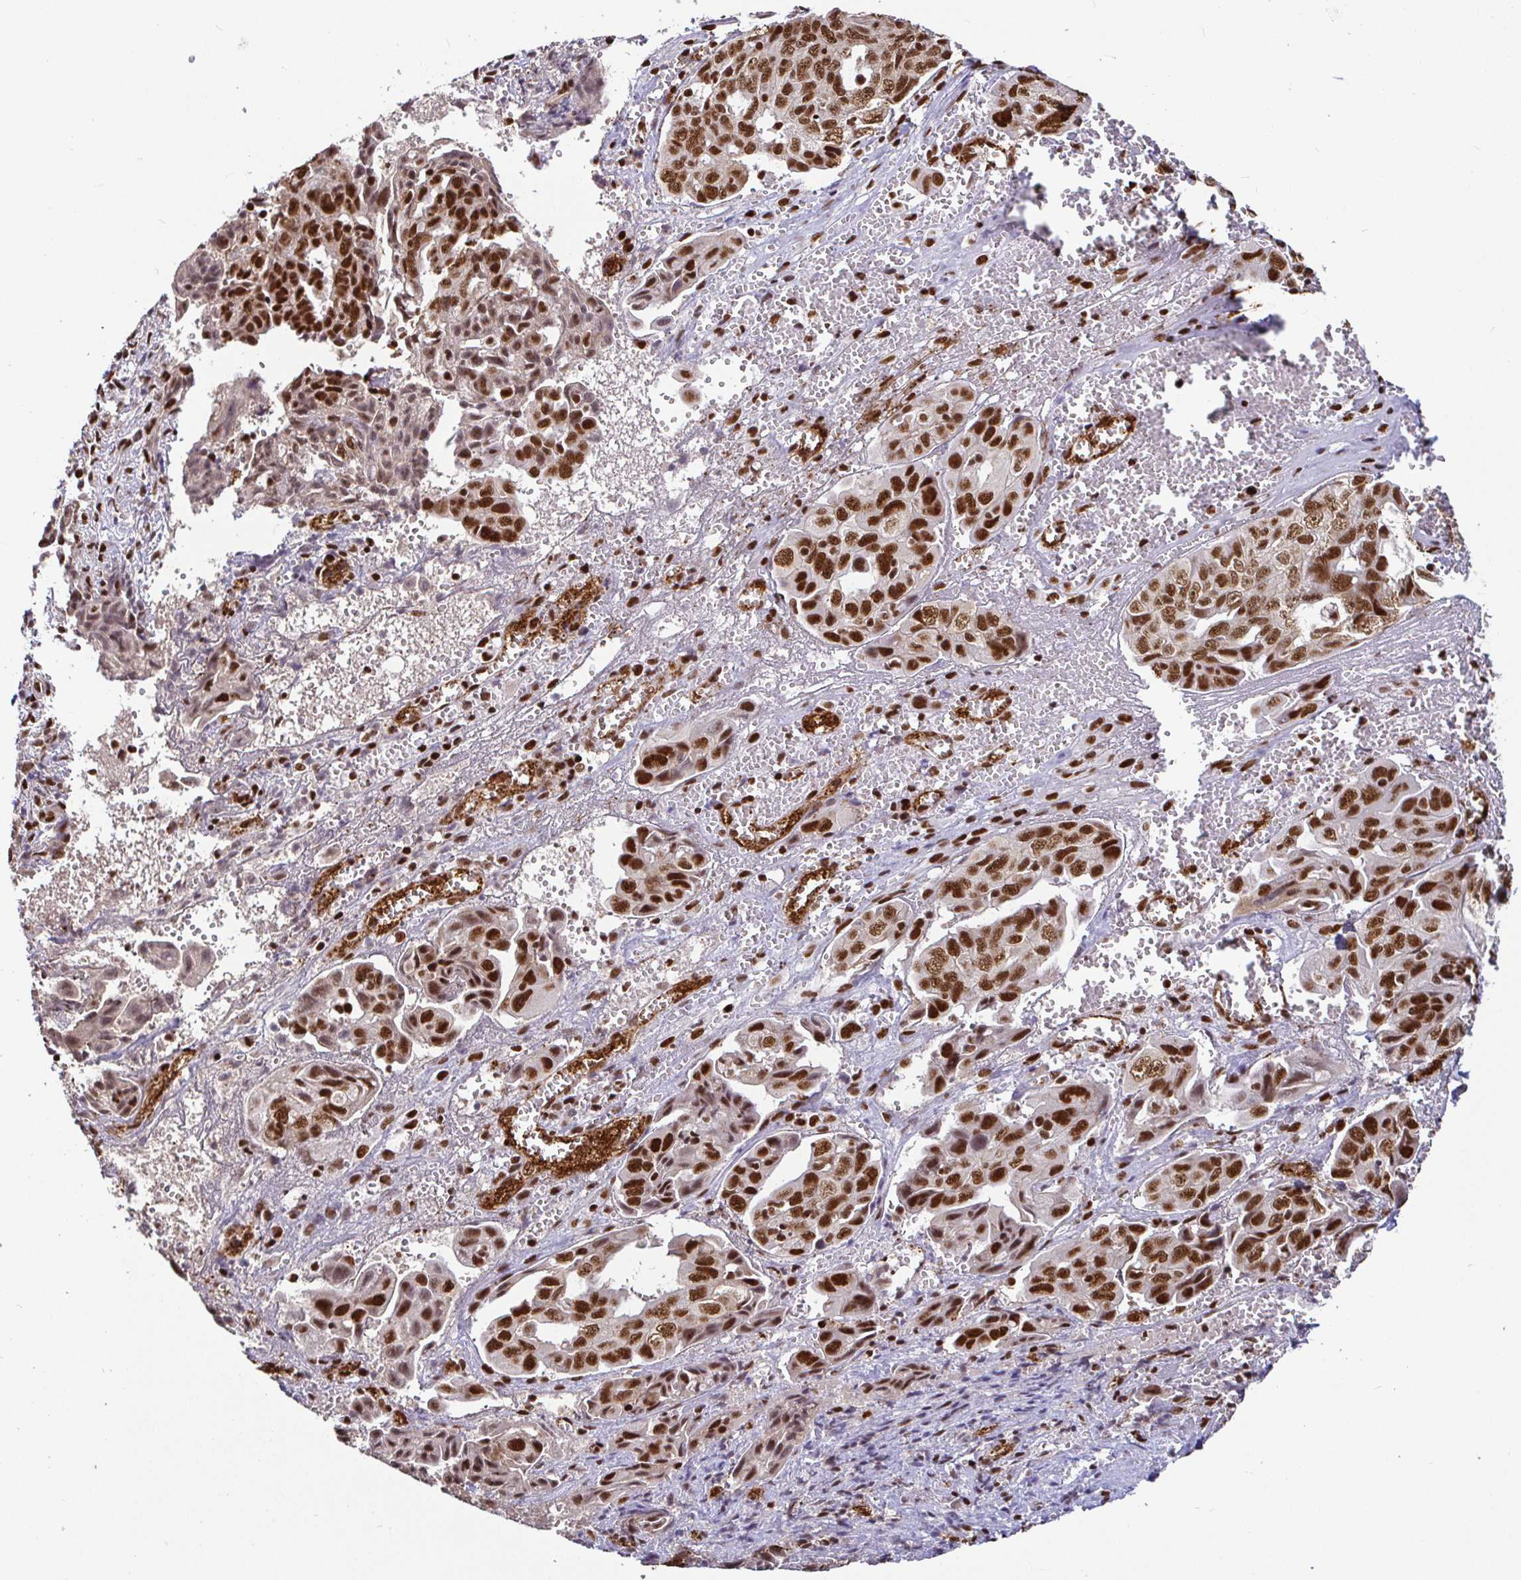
{"staining": {"intensity": "strong", "quantity": ">75%", "location": "nuclear"}, "tissue": "ovarian cancer", "cell_type": "Tumor cells", "image_type": "cancer", "snomed": [{"axis": "morphology", "description": "Carcinoma, endometroid"}, {"axis": "topography", "description": "Ovary"}], "caption": "Immunohistochemical staining of human endometroid carcinoma (ovarian) displays high levels of strong nuclear expression in about >75% of tumor cells. (DAB (3,3'-diaminobenzidine) IHC with brightfield microscopy, high magnification).", "gene": "SP3", "patient": {"sex": "female", "age": 70}}